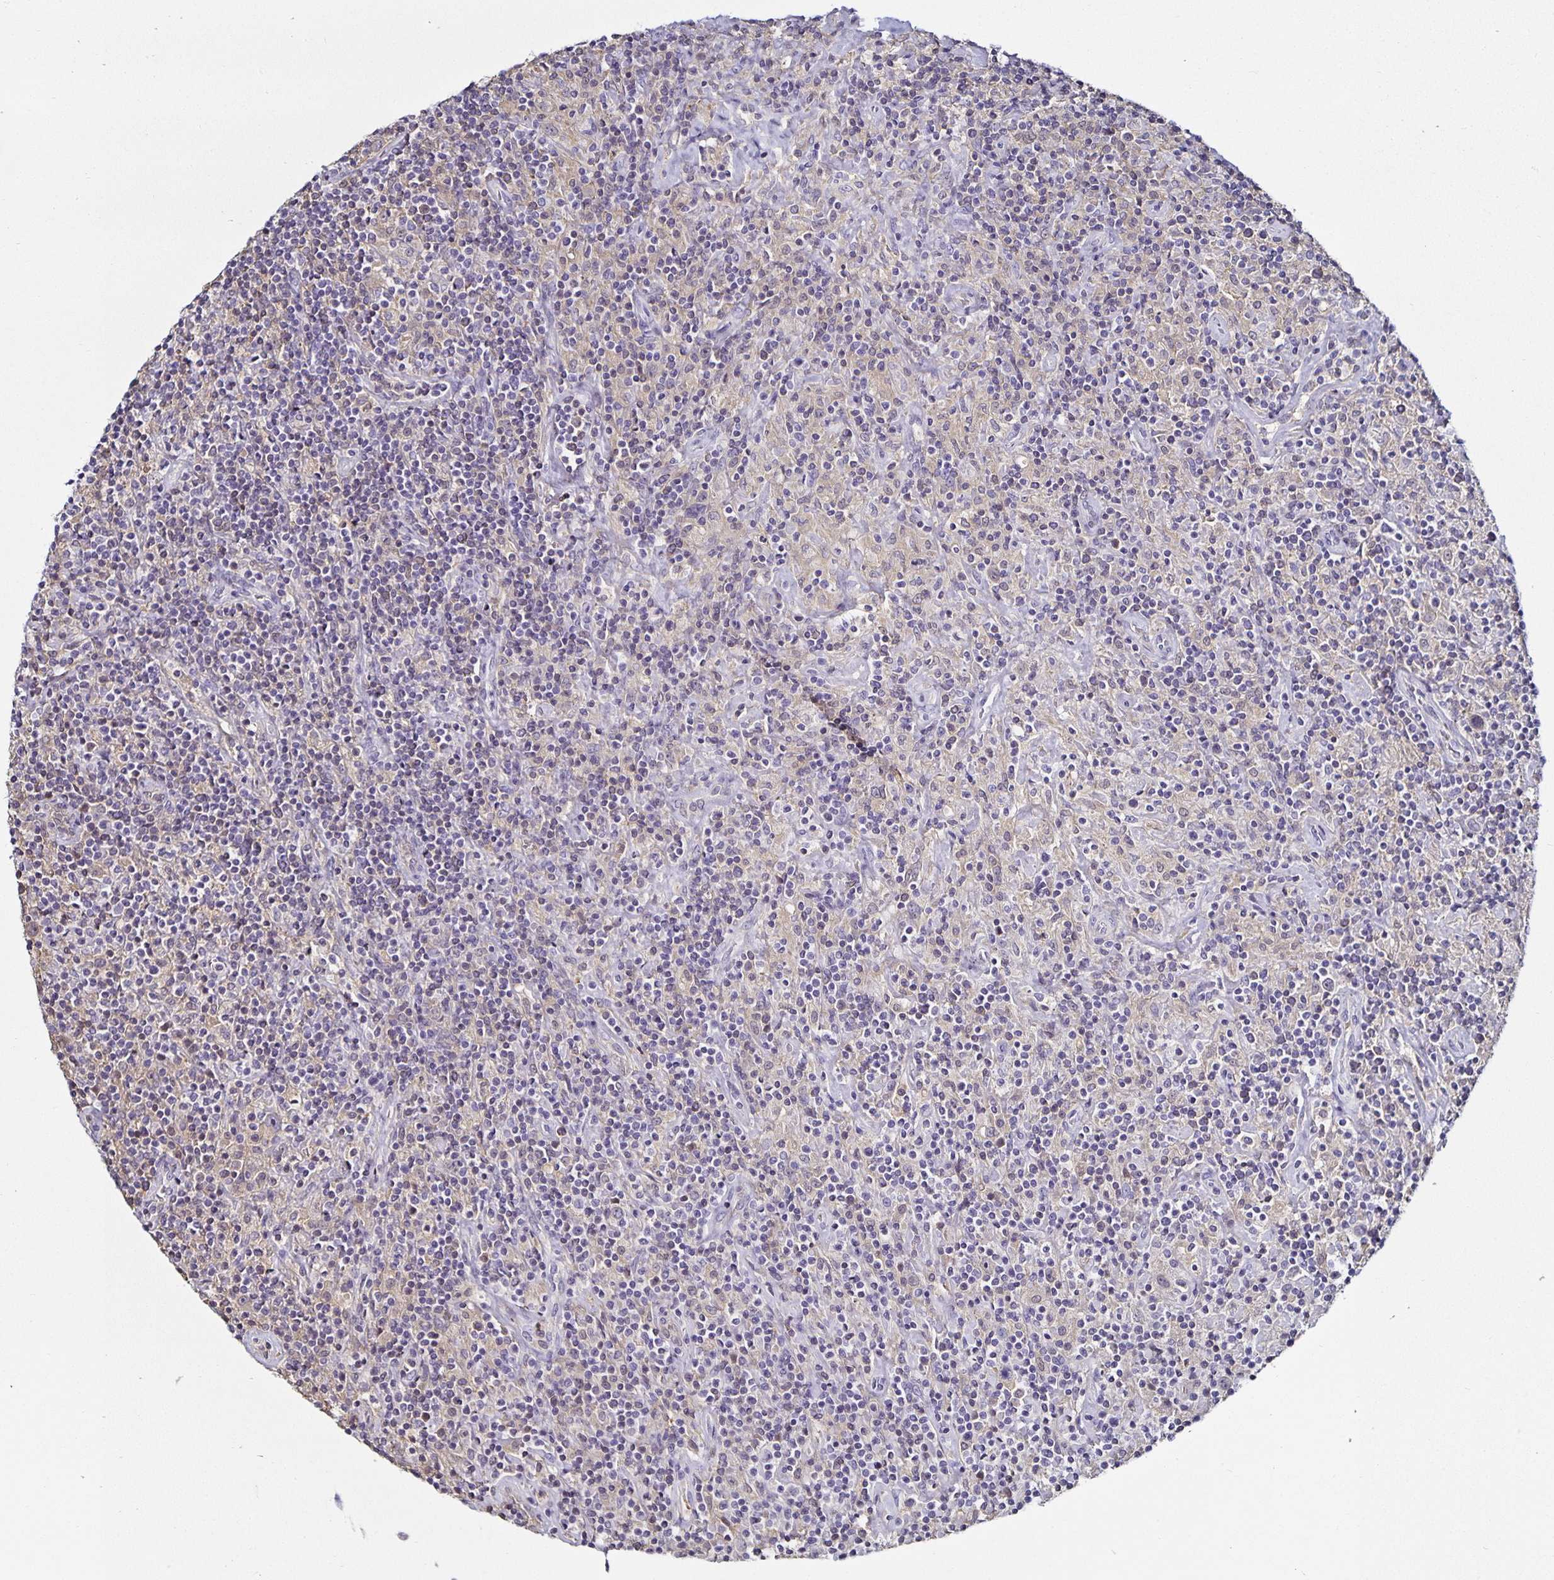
{"staining": {"intensity": "negative", "quantity": "none", "location": "none"}, "tissue": "lymphoma", "cell_type": "Tumor cells", "image_type": "cancer", "snomed": [{"axis": "morphology", "description": "Hodgkin's disease, NOS"}, {"axis": "topography", "description": "Lymph node"}], "caption": "This is an immunohistochemistry histopathology image of human Hodgkin's disease. There is no positivity in tumor cells.", "gene": "TTR", "patient": {"sex": "male", "age": 70}}